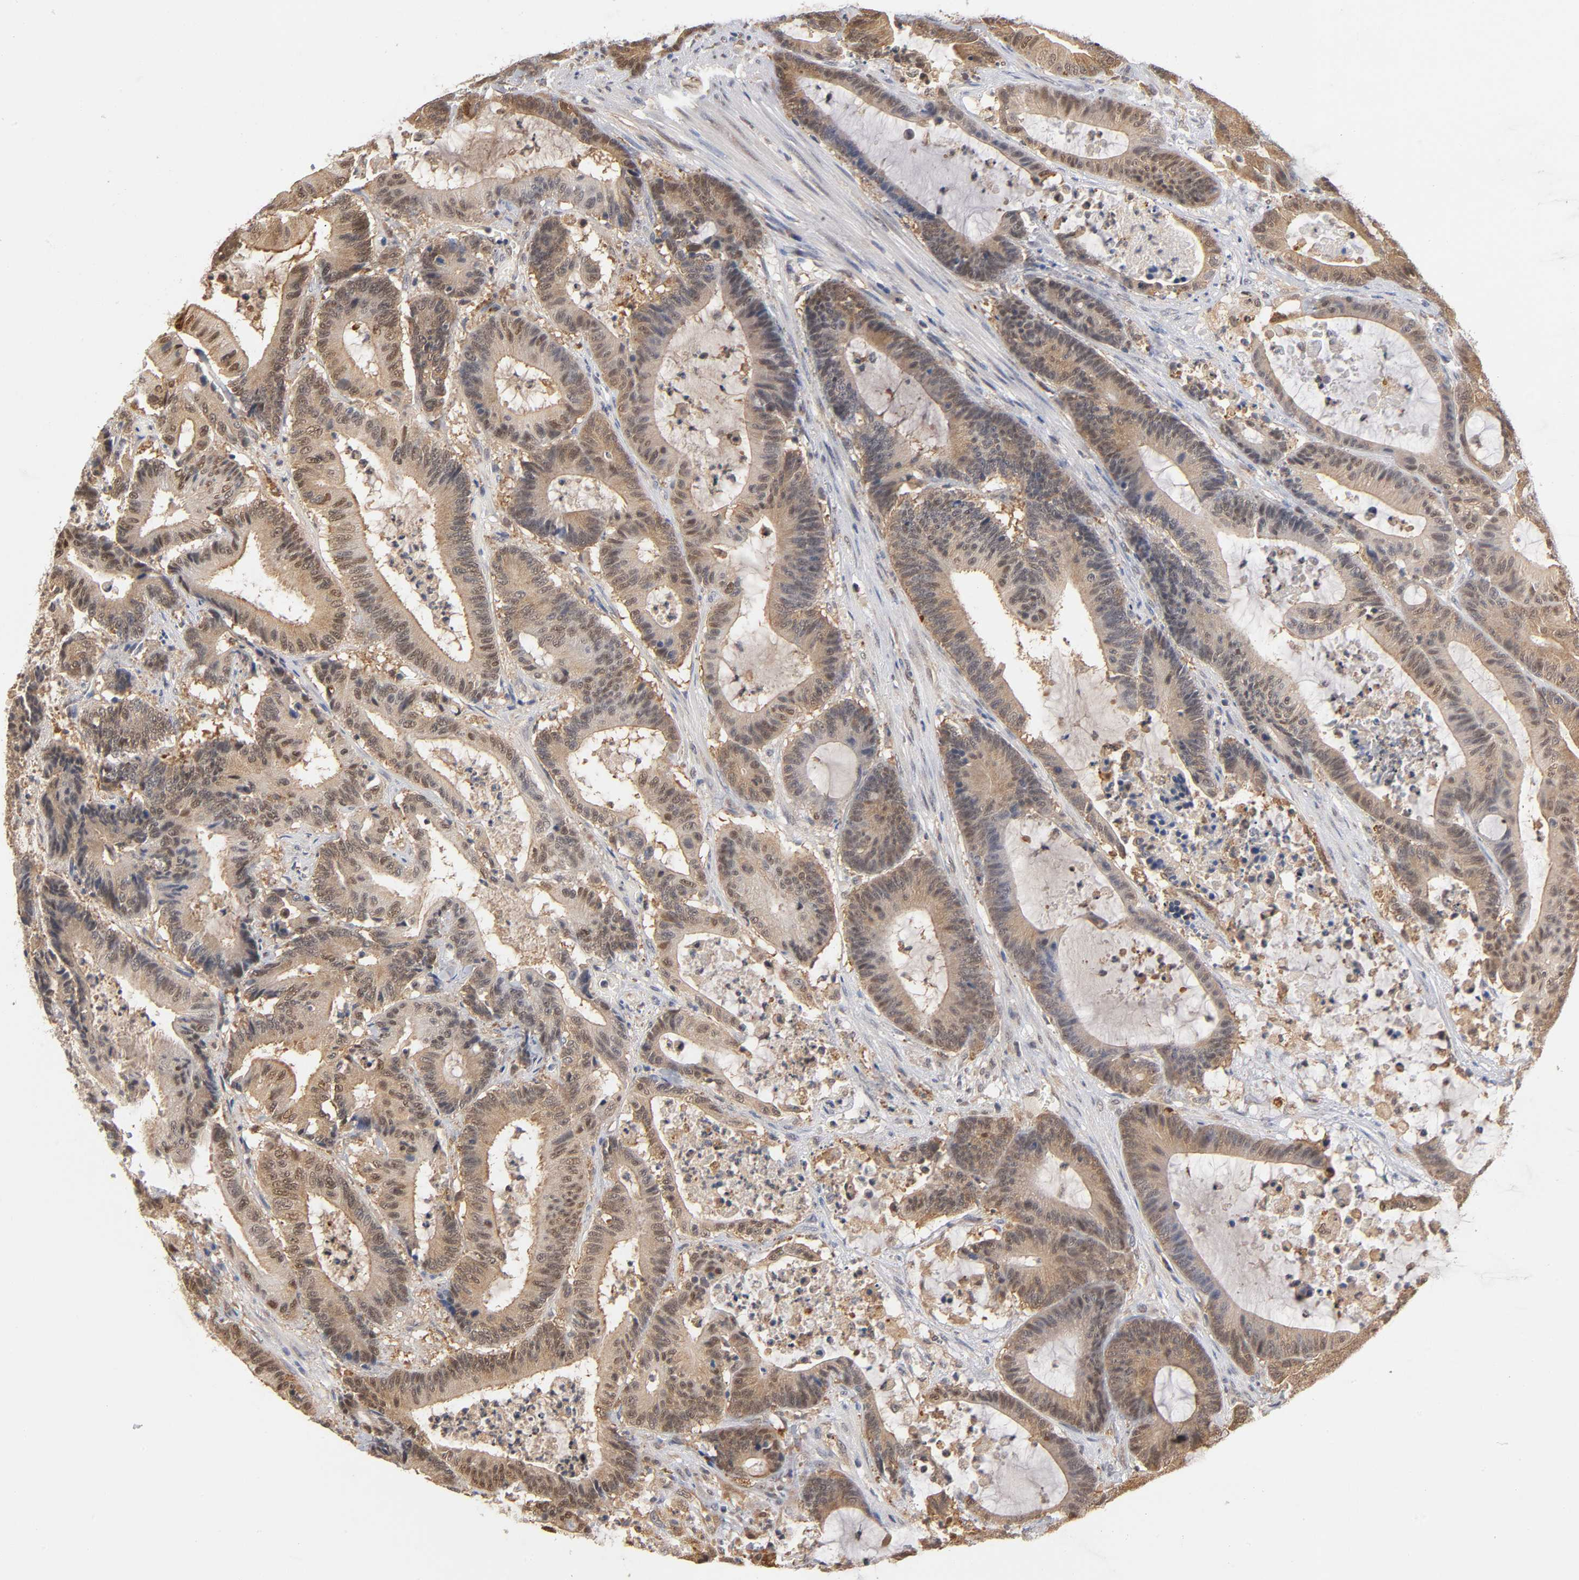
{"staining": {"intensity": "strong", "quantity": ">75%", "location": "cytoplasmic/membranous"}, "tissue": "colorectal cancer", "cell_type": "Tumor cells", "image_type": "cancer", "snomed": [{"axis": "morphology", "description": "Adenocarcinoma, NOS"}, {"axis": "topography", "description": "Colon"}], "caption": "About >75% of tumor cells in human colorectal cancer exhibit strong cytoplasmic/membranous protein staining as visualized by brown immunohistochemical staining.", "gene": "DFFB", "patient": {"sex": "female", "age": 84}}